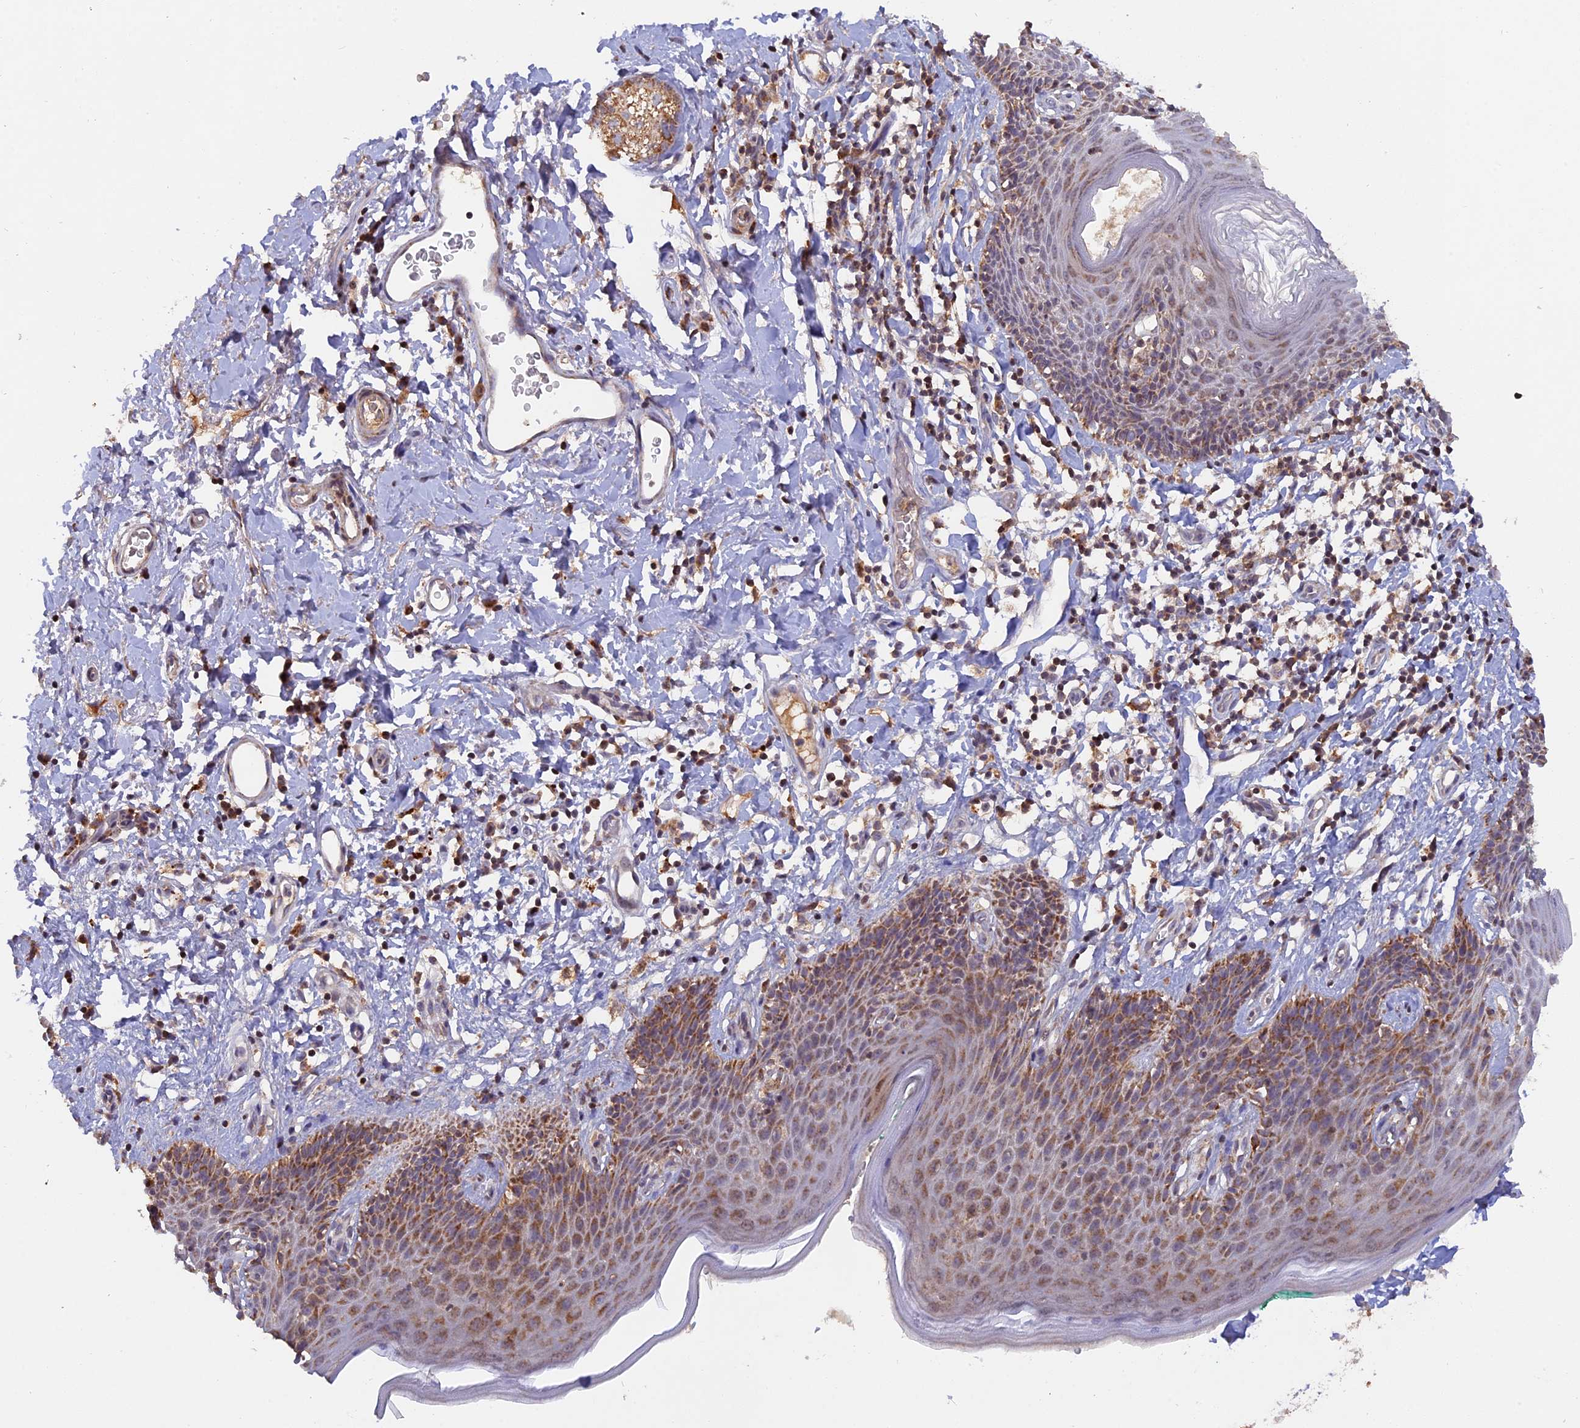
{"staining": {"intensity": "moderate", "quantity": ">75%", "location": "cytoplasmic/membranous"}, "tissue": "skin", "cell_type": "Epidermal cells", "image_type": "normal", "snomed": [{"axis": "morphology", "description": "Normal tissue, NOS"}, {"axis": "topography", "description": "Vulva"}], "caption": "High-magnification brightfield microscopy of normal skin stained with DAB (3,3'-diaminobenzidine) (brown) and counterstained with hematoxylin (blue). epidermal cells exhibit moderate cytoplasmic/membranous expression is identified in about>75% of cells. (DAB (3,3'-diaminobenzidine) IHC, brown staining for protein, blue staining for nuclei).", "gene": "MPV17L", "patient": {"sex": "female", "age": 66}}